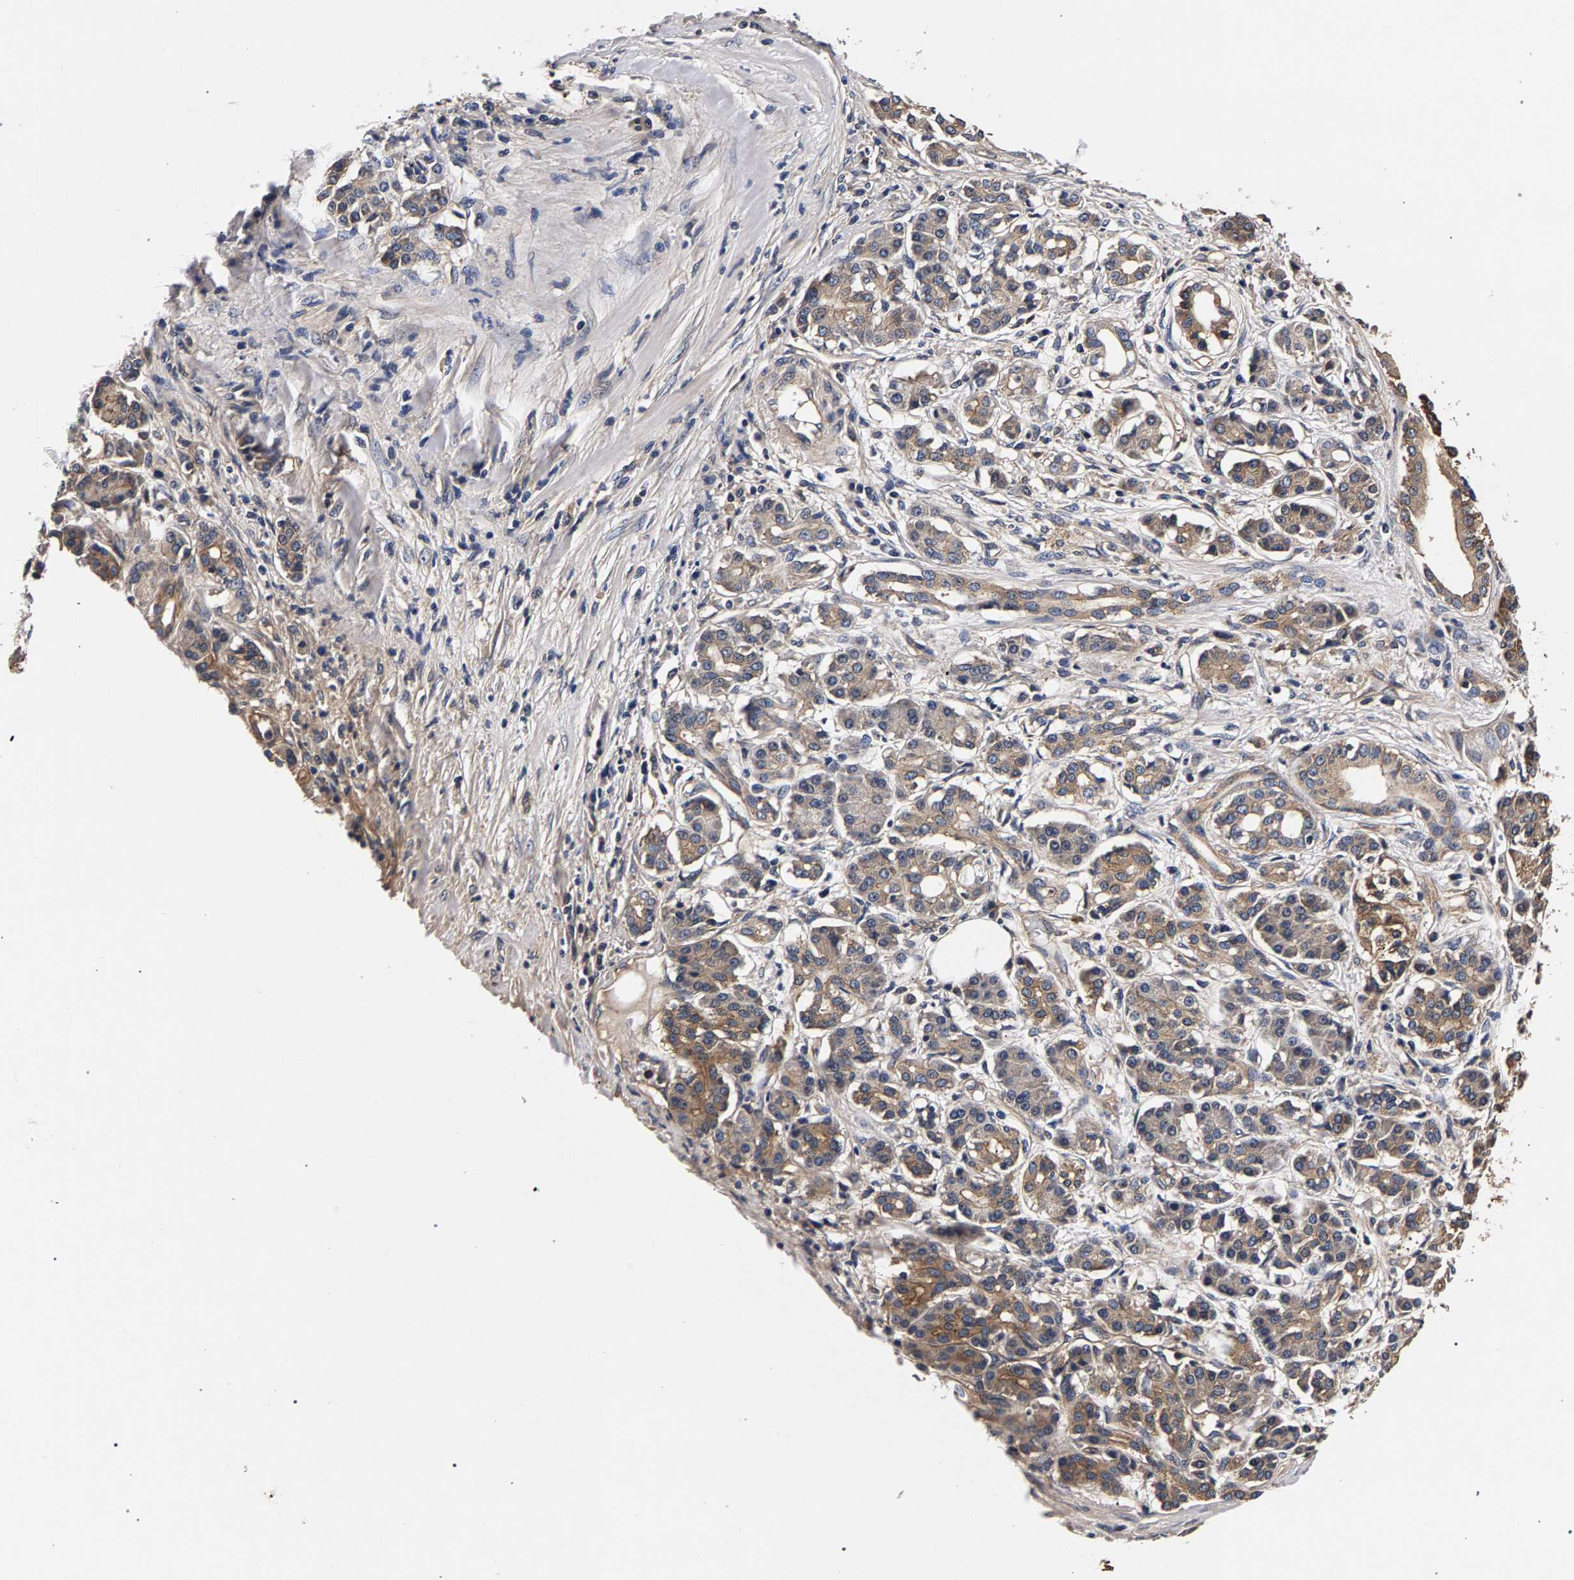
{"staining": {"intensity": "weak", "quantity": ">75%", "location": "cytoplasmic/membranous"}, "tissue": "pancreatic cancer", "cell_type": "Tumor cells", "image_type": "cancer", "snomed": [{"axis": "morphology", "description": "Adenocarcinoma, NOS"}, {"axis": "topography", "description": "Pancreas"}], "caption": "High-magnification brightfield microscopy of adenocarcinoma (pancreatic) stained with DAB (brown) and counterstained with hematoxylin (blue). tumor cells exhibit weak cytoplasmic/membranous positivity is appreciated in approximately>75% of cells.", "gene": "MARCHF7", "patient": {"sex": "female", "age": 56}}